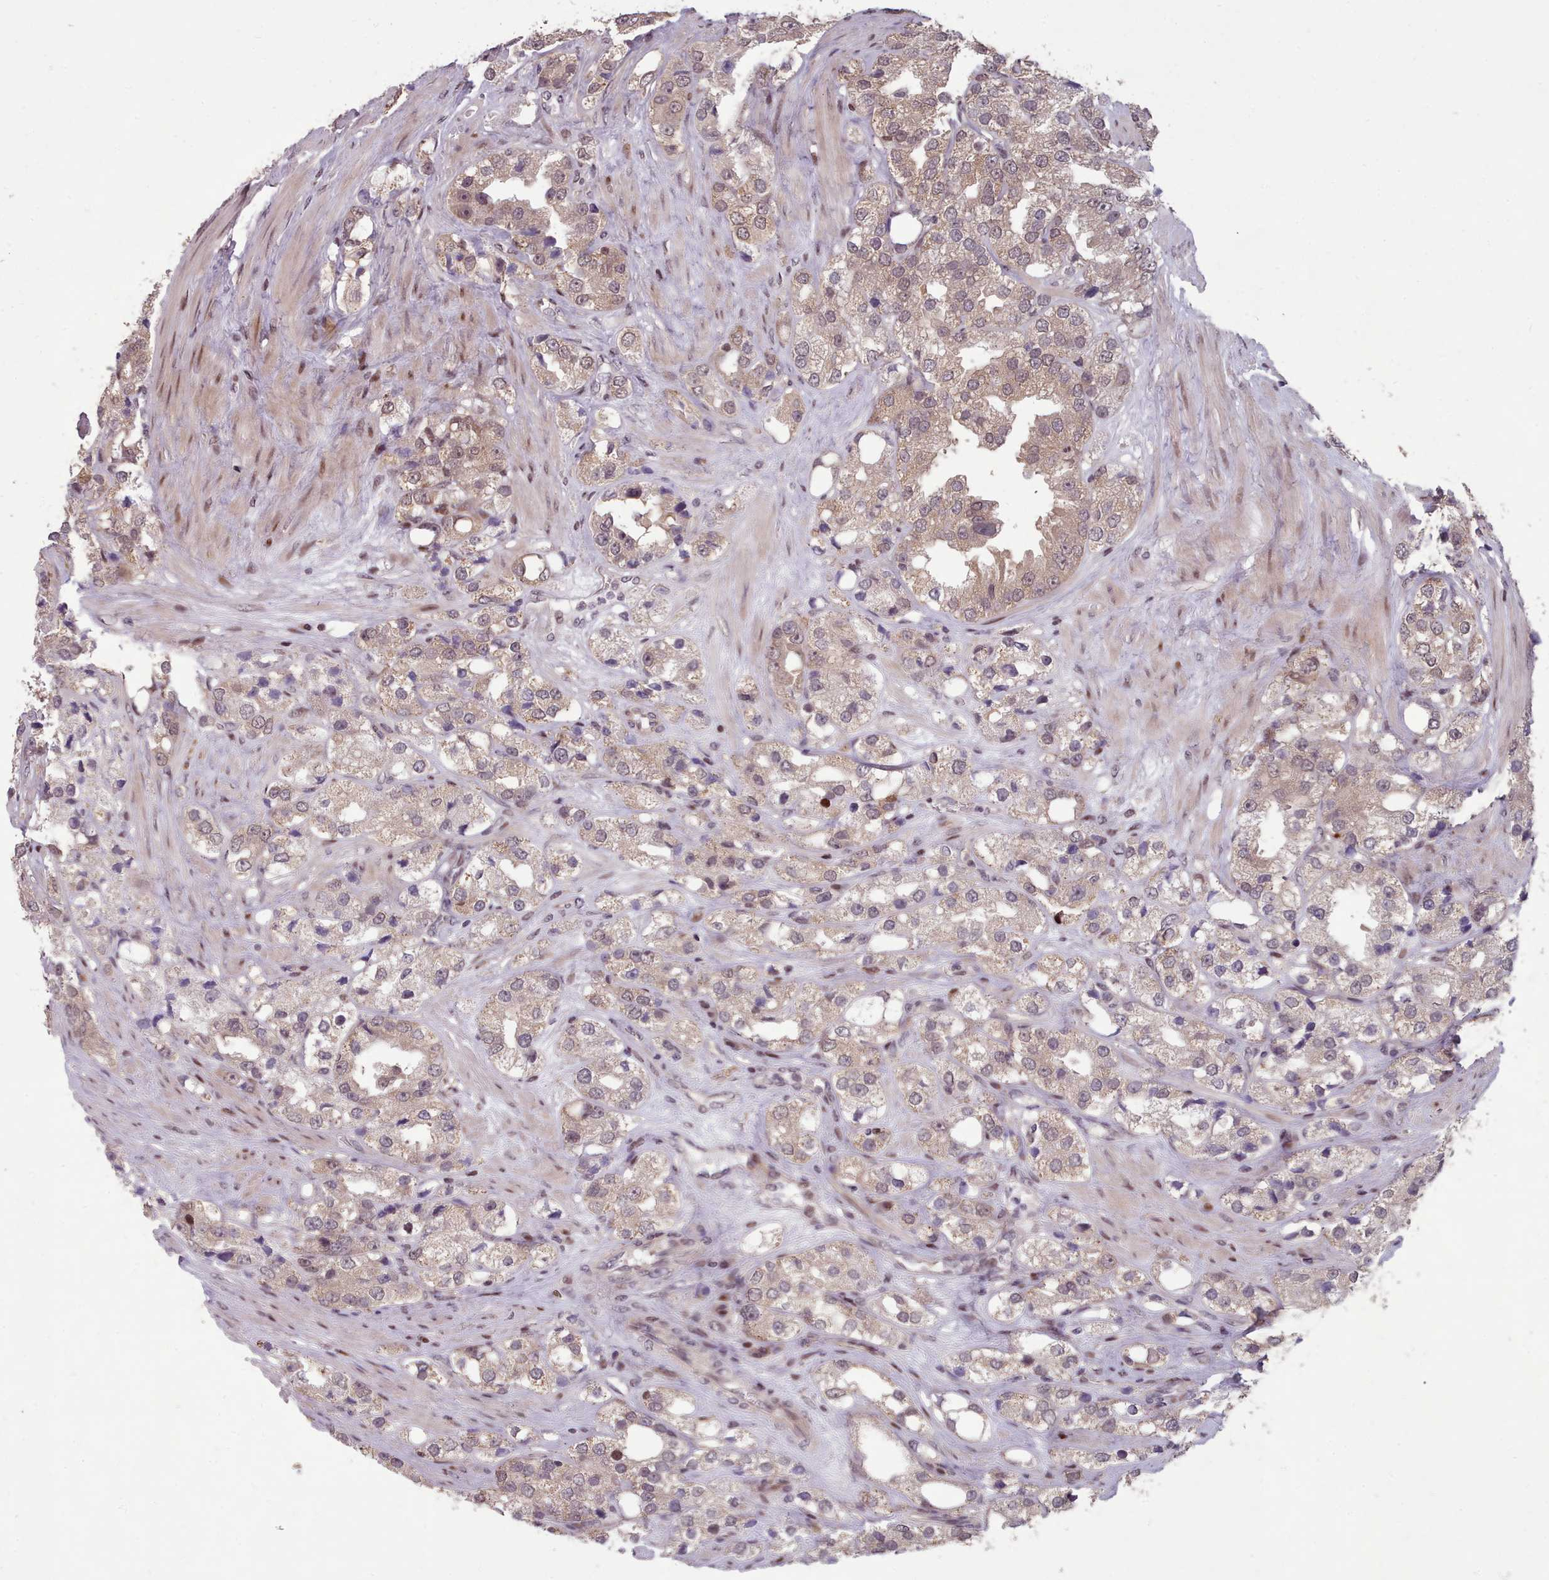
{"staining": {"intensity": "weak", "quantity": "25%-75%", "location": "cytoplasmic/membranous"}, "tissue": "prostate cancer", "cell_type": "Tumor cells", "image_type": "cancer", "snomed": [{"axis": "morphology", "description": "Adenocarcinoma, NOS"}, {"axis": "topography", "description": "Prostate"}], "caption": "A high-resolution photomicrograph shows immunohistochemistry staining of prostate cancer (adenocarcinoma), which shows weak cytoplasmic/membranous positivity in approximately 25%-75% of tumor cells. Immunohistochemistry (ihc) stains the protein of interest in brown and the nuclei are stained blue.", "gene": "ENSA", "patient": {"sex": "male", "age": 79}}